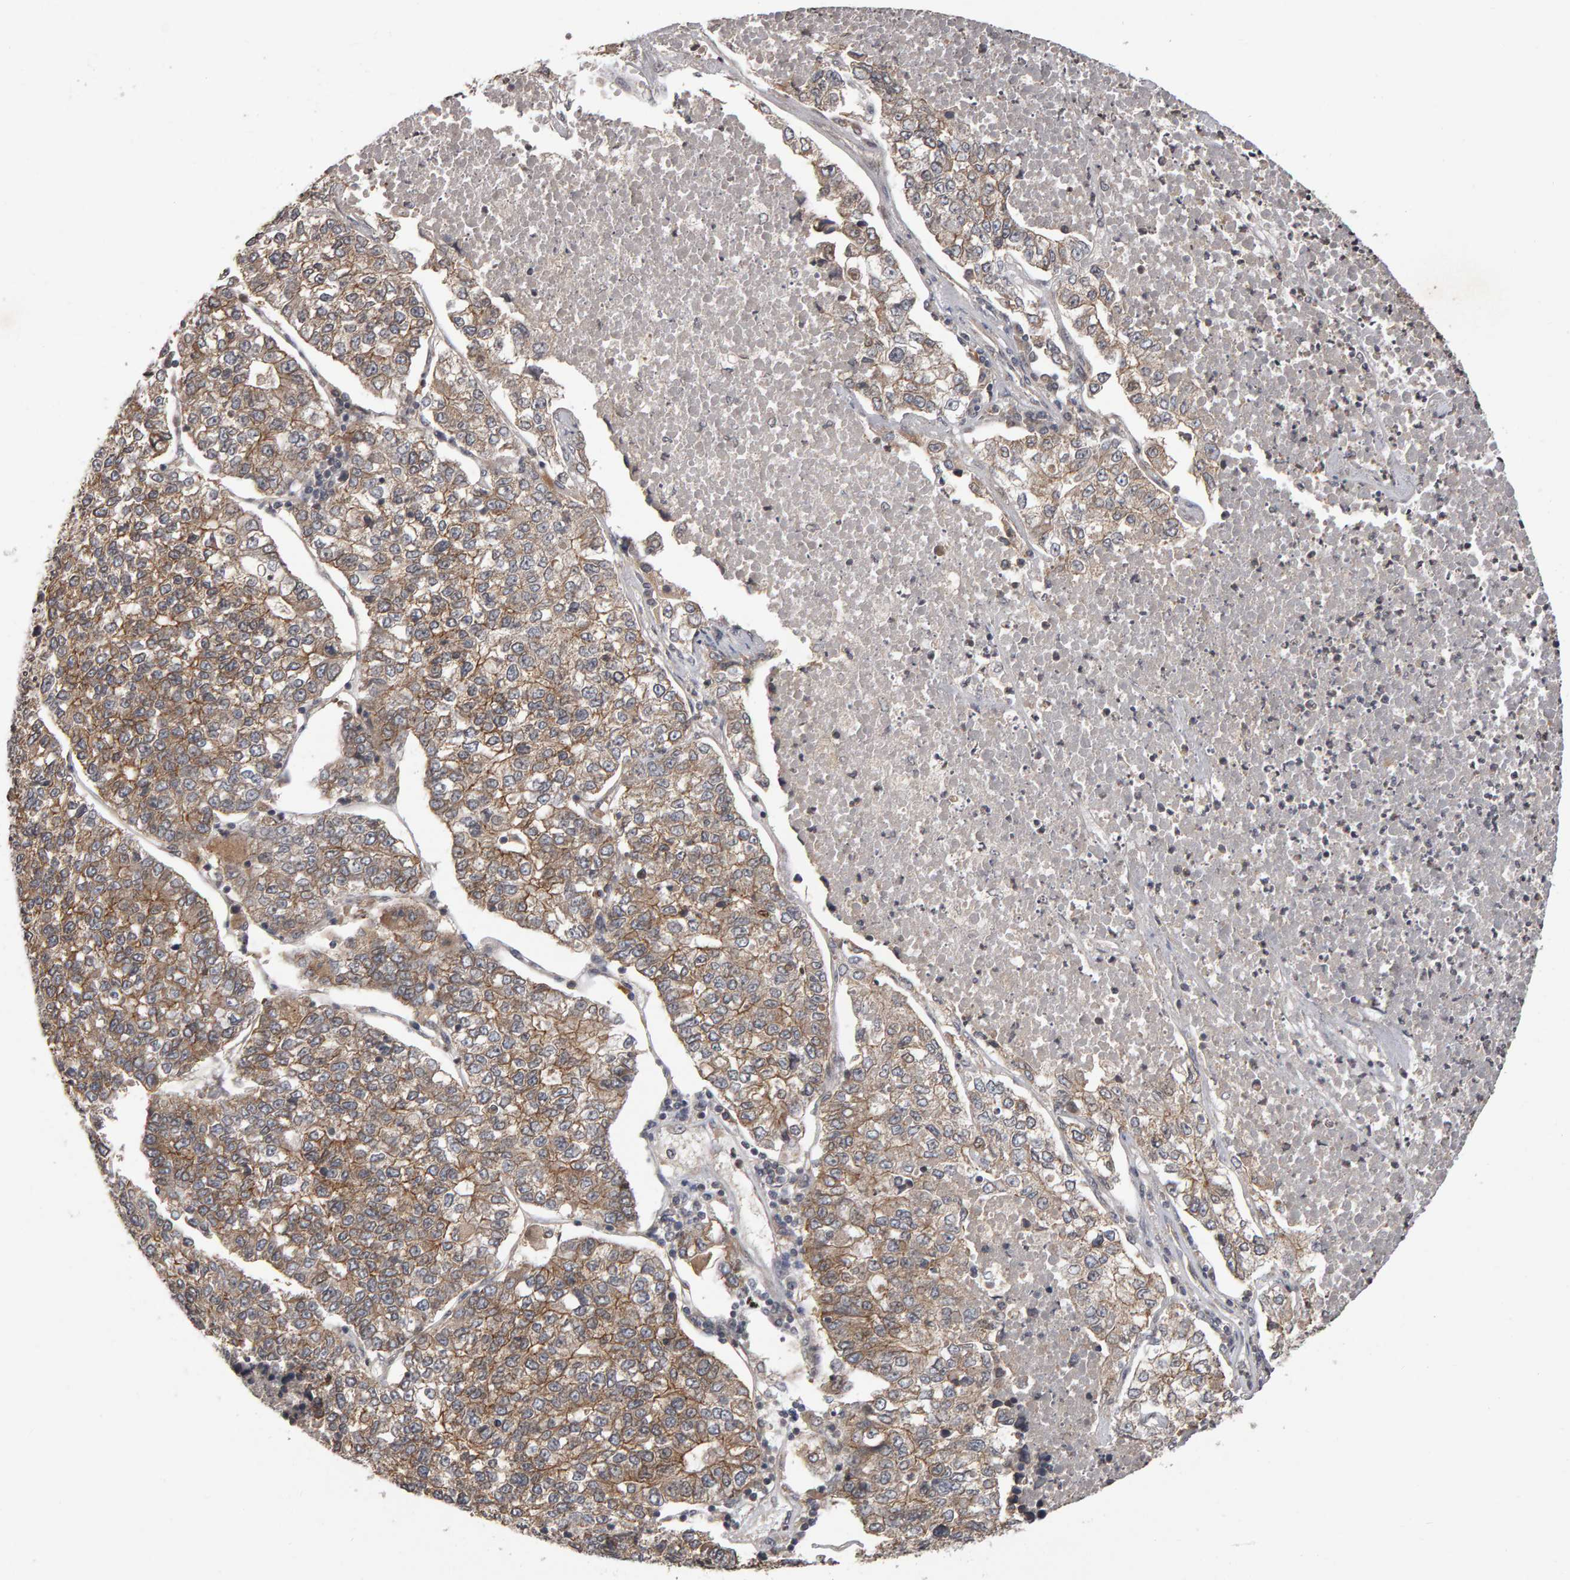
{"staining": {"intensity": "moderate", "quantity": ">75%", "location": "cytoplasmic/membranous"}, "tissue": "lung cancer", "cell_type": "Tumor cells", "image_type": "cancer", "snomed": [{"axis": "morphology", "description": "Adenocarcinoma, NOS"}, {"axis": "topography", "description": "Lung"}], "caption": "Brown immunohistochemical staining in adenocarcinoma (lung) demonstrates moderate cytoplasmic/membranous staining in about >75% of tumor cells.", "gene": "SCRIB", "patient": {"sex": "male", "age": 49}}